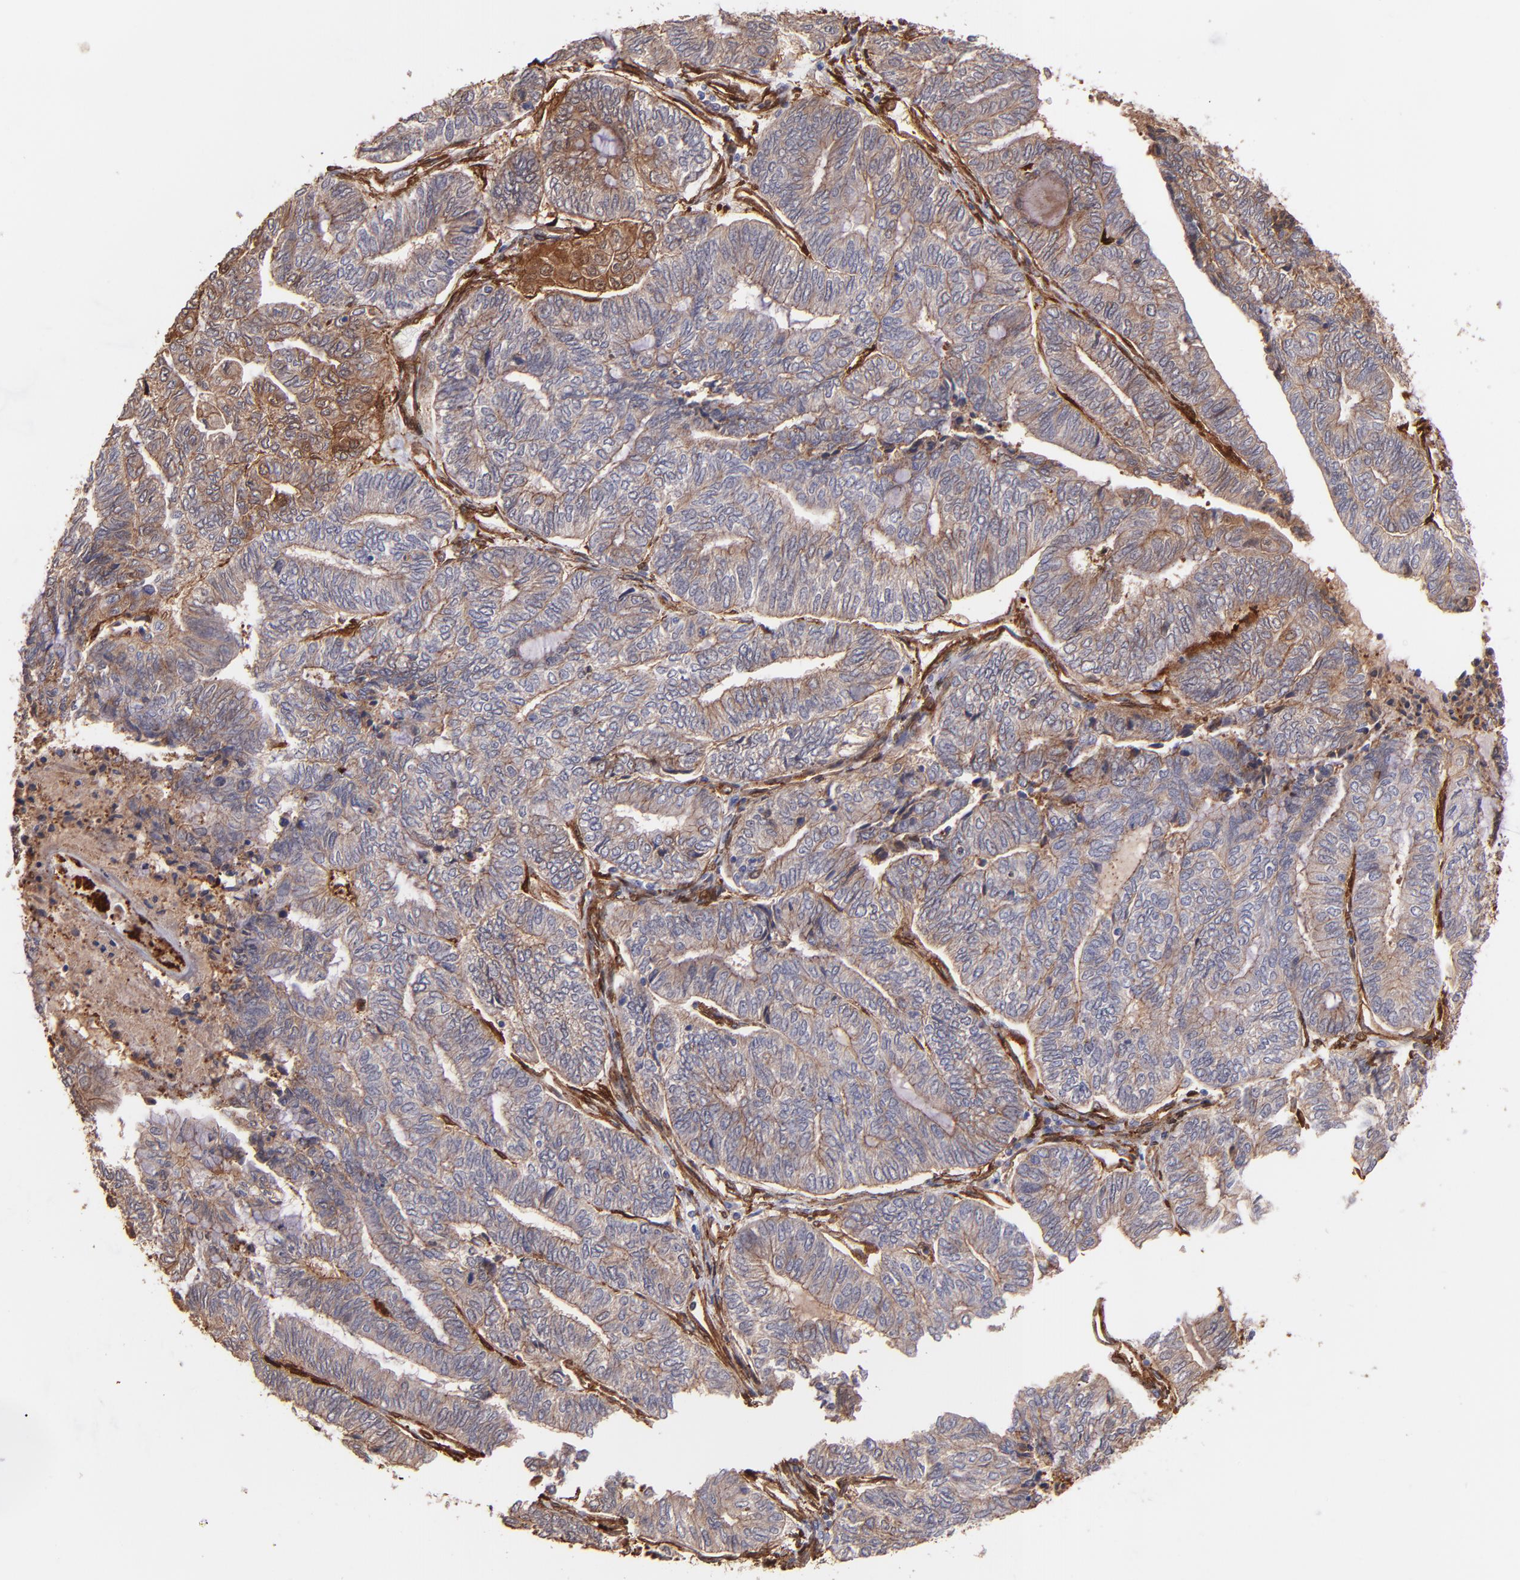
{"staining": {"intensity": "weak", "quantity": ">75%", "location": "cytoplasmic/membranous"}, "tissue": "endometrial cancer", "cell_type": "Tumor cells", "image_type": "cancer", "snomed": [{"axis": "morphology", "description": "Adenocarcinoma, NOS"}, {"axis": "topography", "description": "Uterus"}, {"axis": "topography", "description": "Endometrium"}], "caption": "Brown immunohistochemical staining in adenocarcinoma (endometrial) demonstrates weak cytoplasmic/membranous staining in about >75% of tumor cells.", "gene": "VCL", "patient": {"sex": "female", "age": 70}}